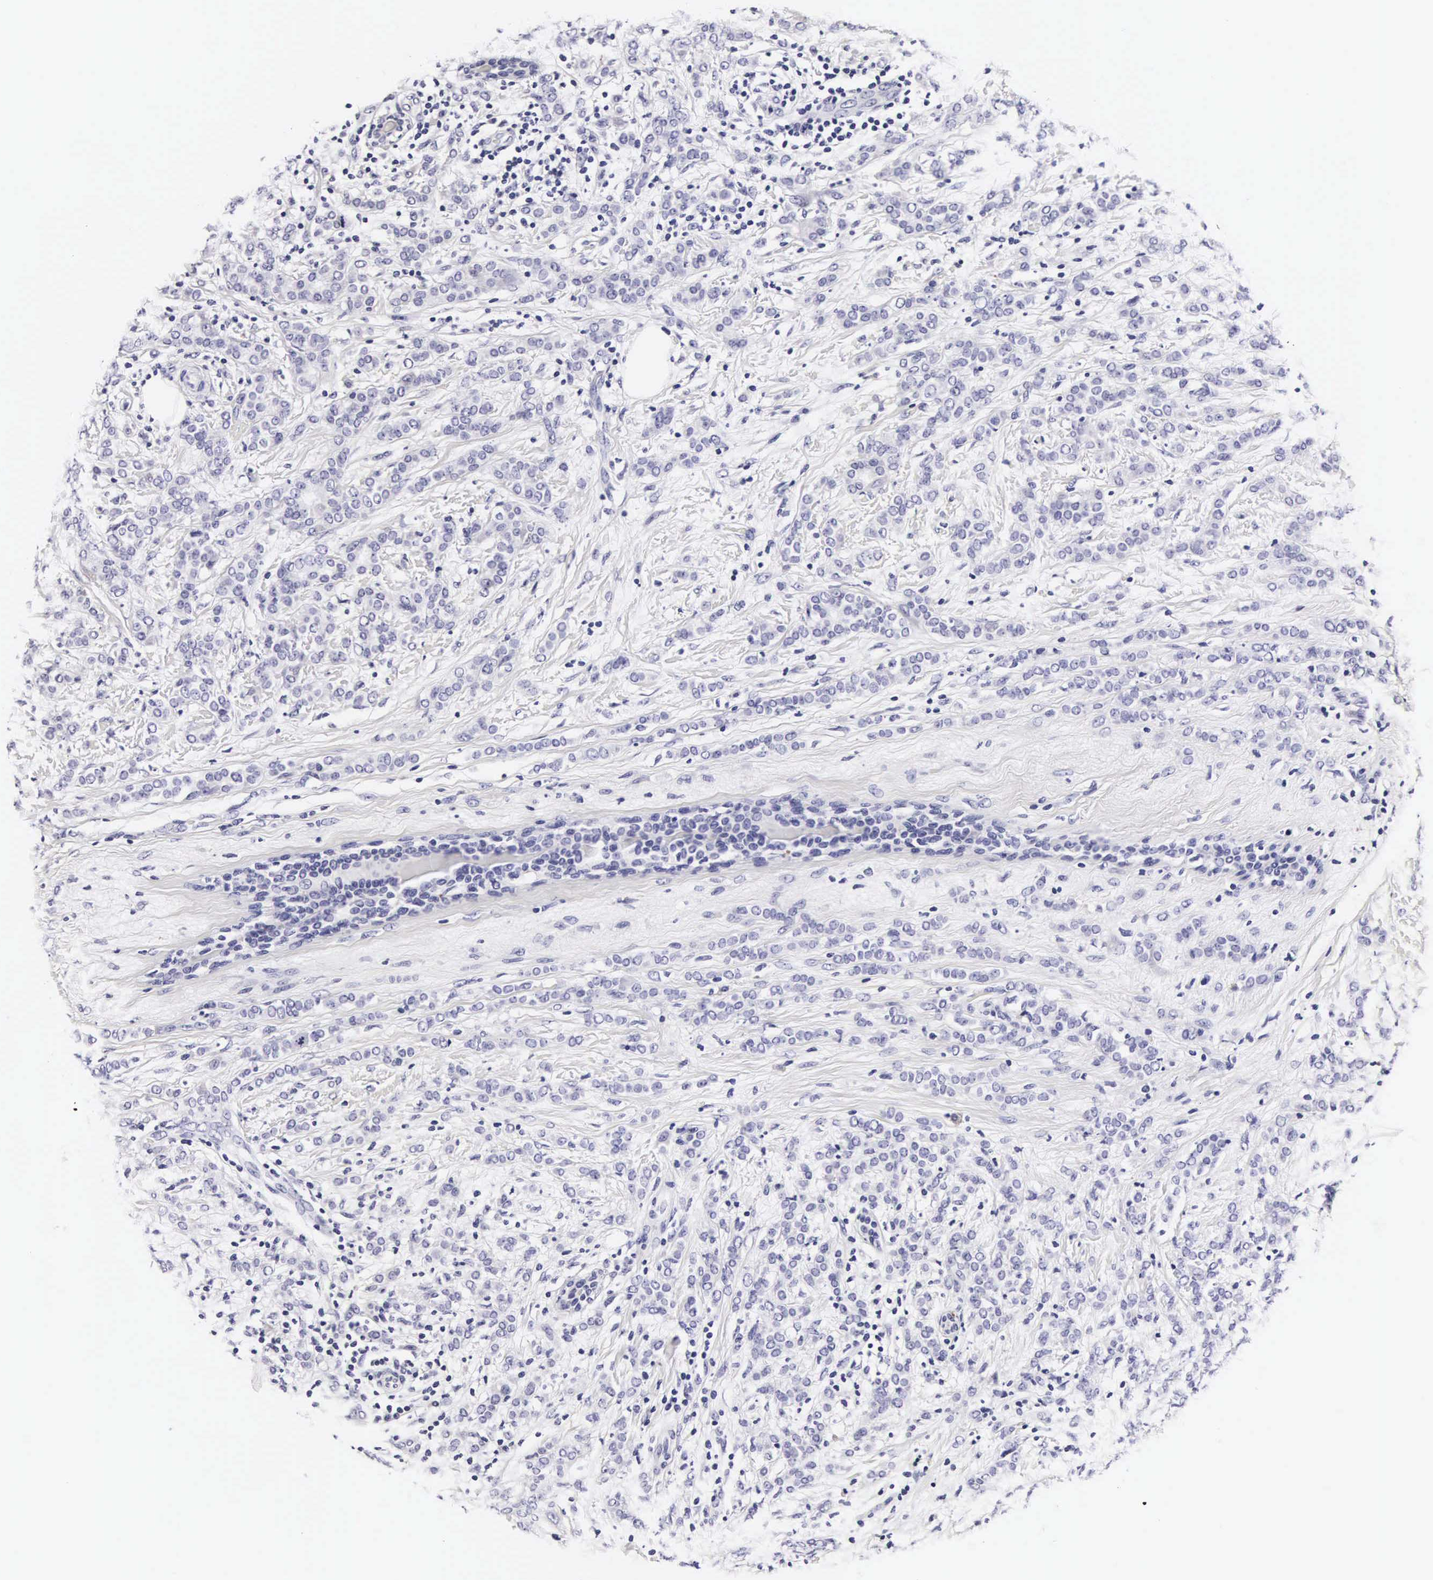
{"staining": {"intensity": "negative", "quantity": "none", "location": "none"}, "tissue": "breast cancer", "cell_type": "Tumor cells", "image_type": "cancer", "snomed": [{"axis": "morphology", "description": "Duct carcinoma"}, {"axis": "topography", "description": "Breast"}], "caption": "A histopathology image of human breast intraductal carcinoma is negative for staining in tumor cells.", "gene": "RNASE6", "patient": {"sex": "female", "age": 53}}